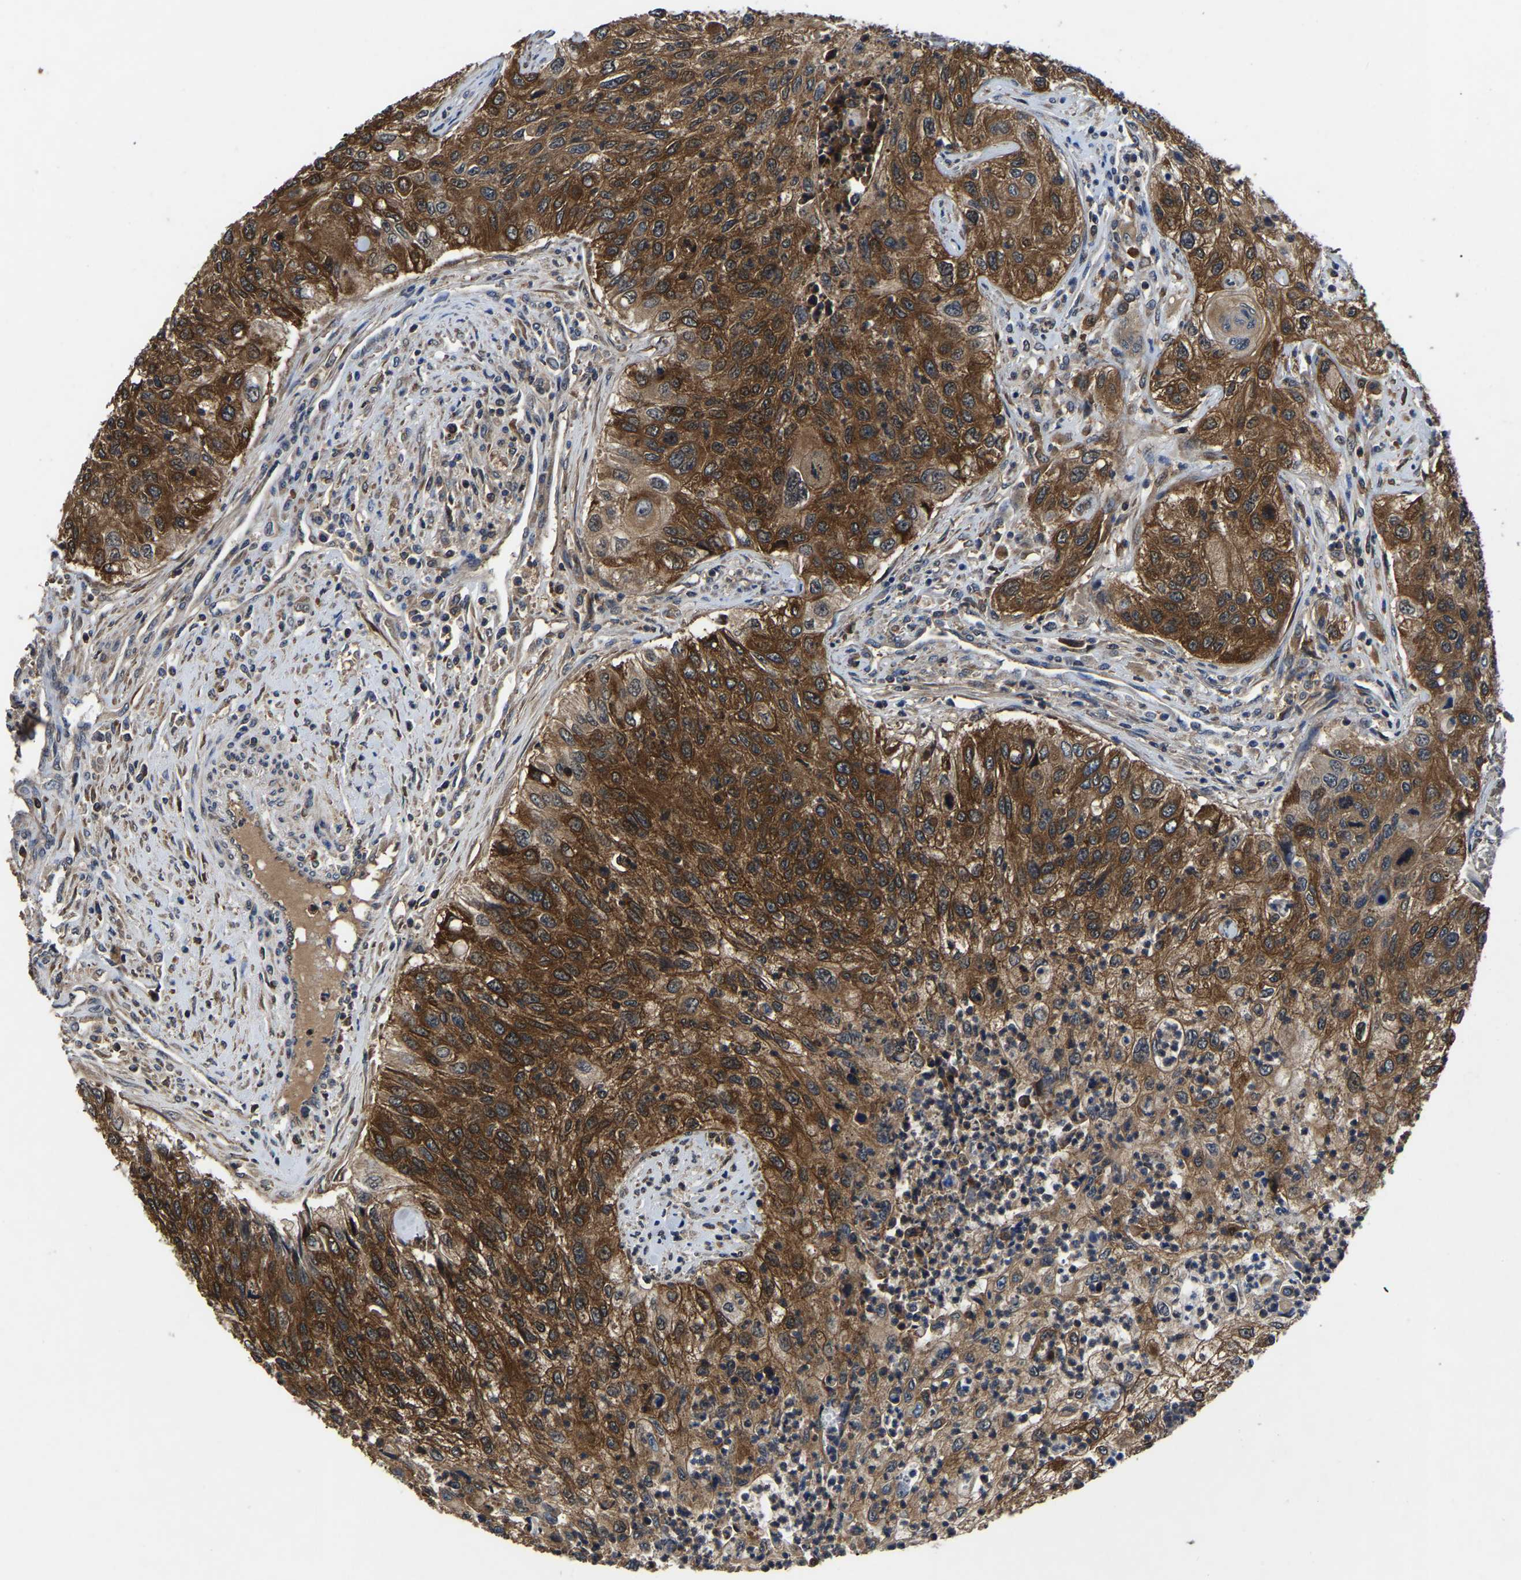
{"staining": {"intensity": "strong", "quantity": ">75%", "location": "cytoplasmic/membranous"}, "tissue": "urothelial cancer", "cell_type": "Tumor cells", "image_type": "cancer", "snomed": [{"axis": "morphology", "description": "Urothelial carcinoma, High grade"}, {"axis": "topography", "description": "Urinary bladder"}], "caption": "Immunohistochemical staining of human urothelial cancer shows high levels of strong cytoplasmic/membranous protein positivity in approximately >75% of tumor cells. Nuclei are stained in blue.", "gene": "FGD5", "patient": {"sex": "female", "age": 60}}